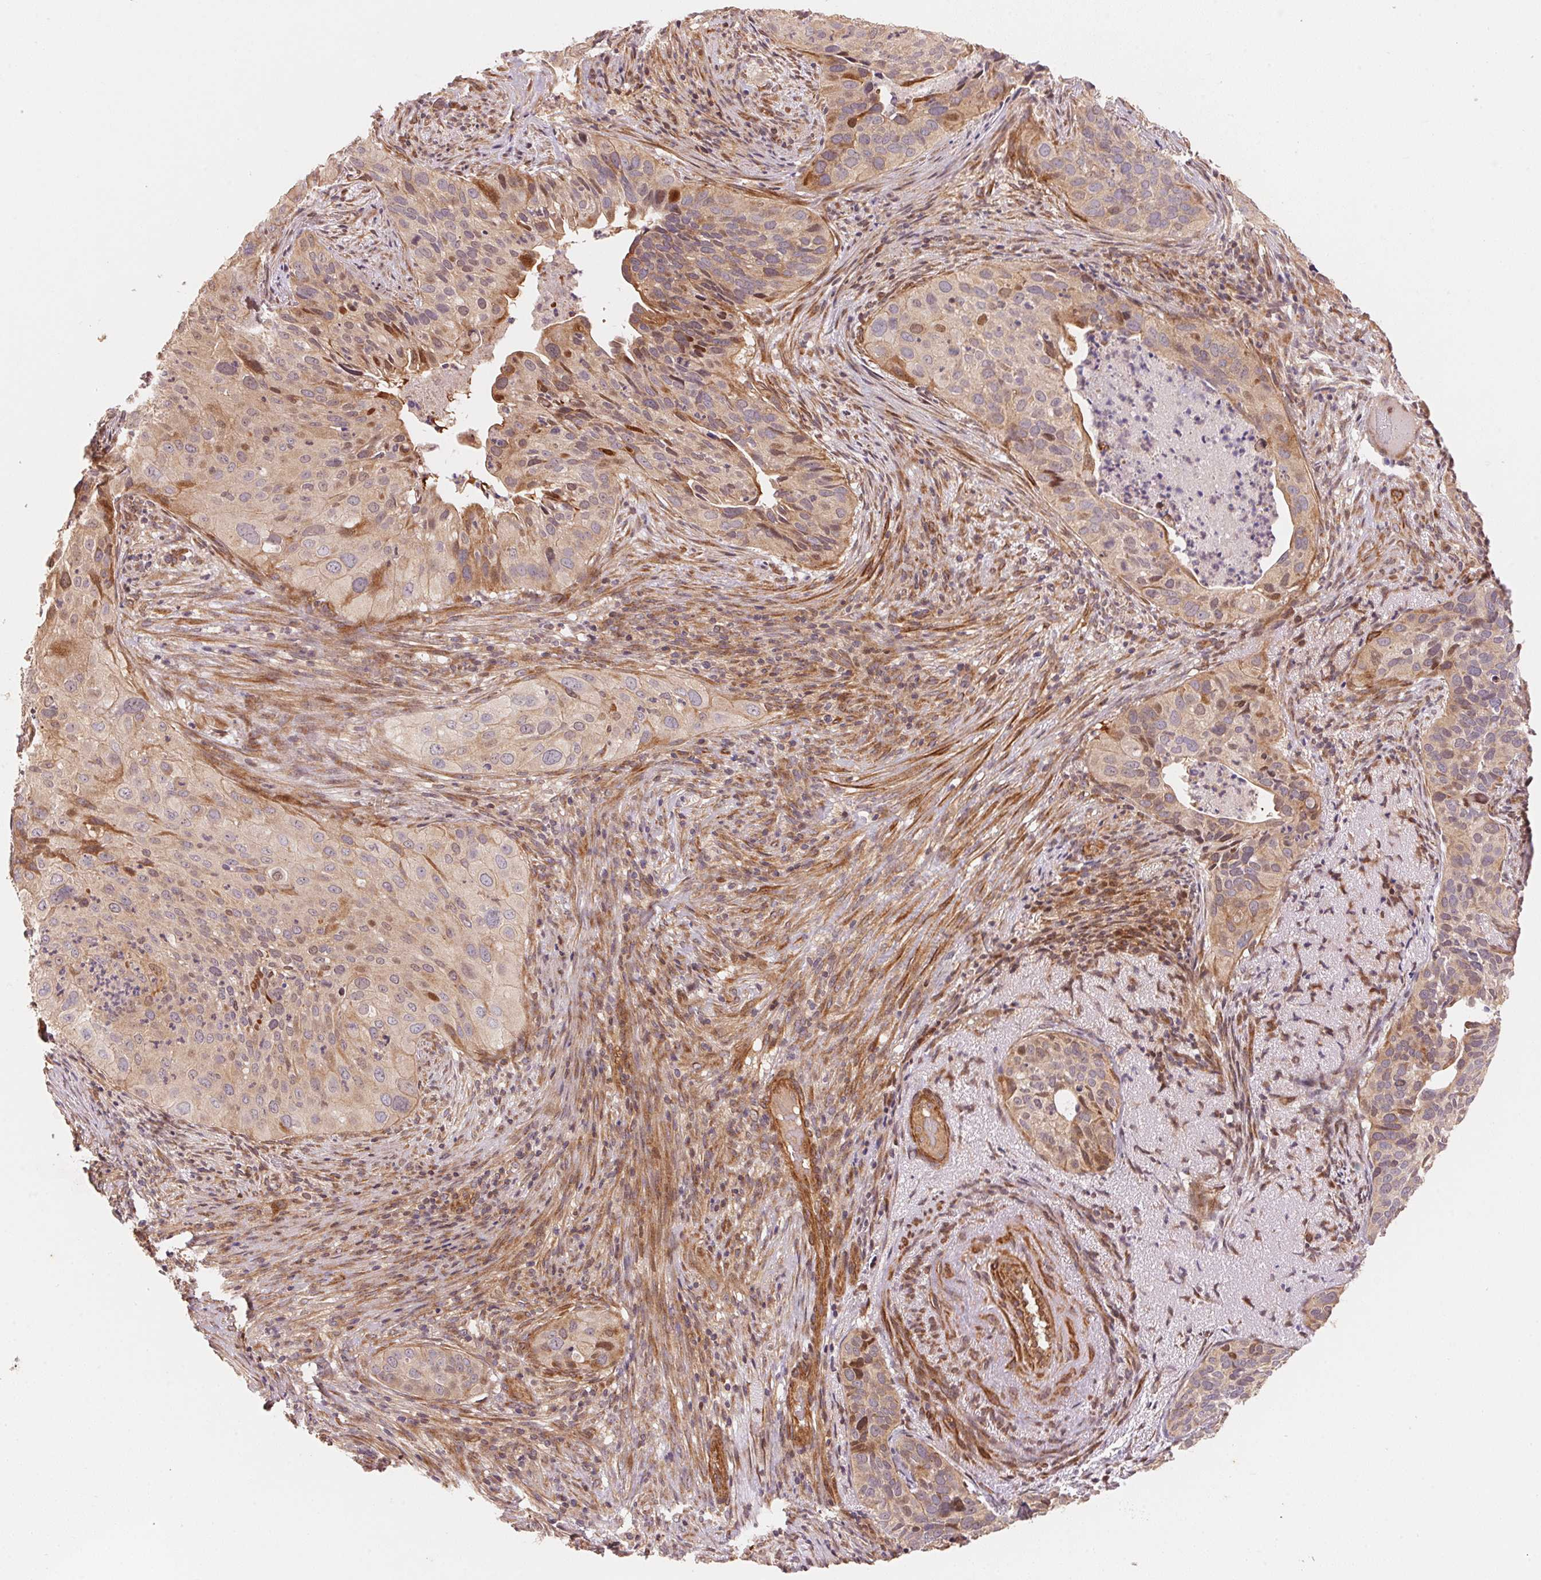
{"staining": {"intensity": "moderate", "quantity": "<25%", "location": "cytoplasmic/membranous"}, "tissue": "cervical cancer", "cell_type": "Tumor cells", "image_type": "cancer", "snomed": [{"axis": "morphology", "description": "Squamous cell carcinoma, NOS"}, {"axis": "topography", "description": "Cervix"}], "caption": "Protein analysis of cervical cancer tissue demonstrates moderate cytoplasmic/membranous staining in approximately <25% of tumor cells. The staining was performed using DAB (3,3'-diaminobenzidine), with brown indicating positive protein expression. Nuclei are stained blue with hematoxylin.", "gene": "TNIP2", "patient": {"sex": "female", "age": 38}}